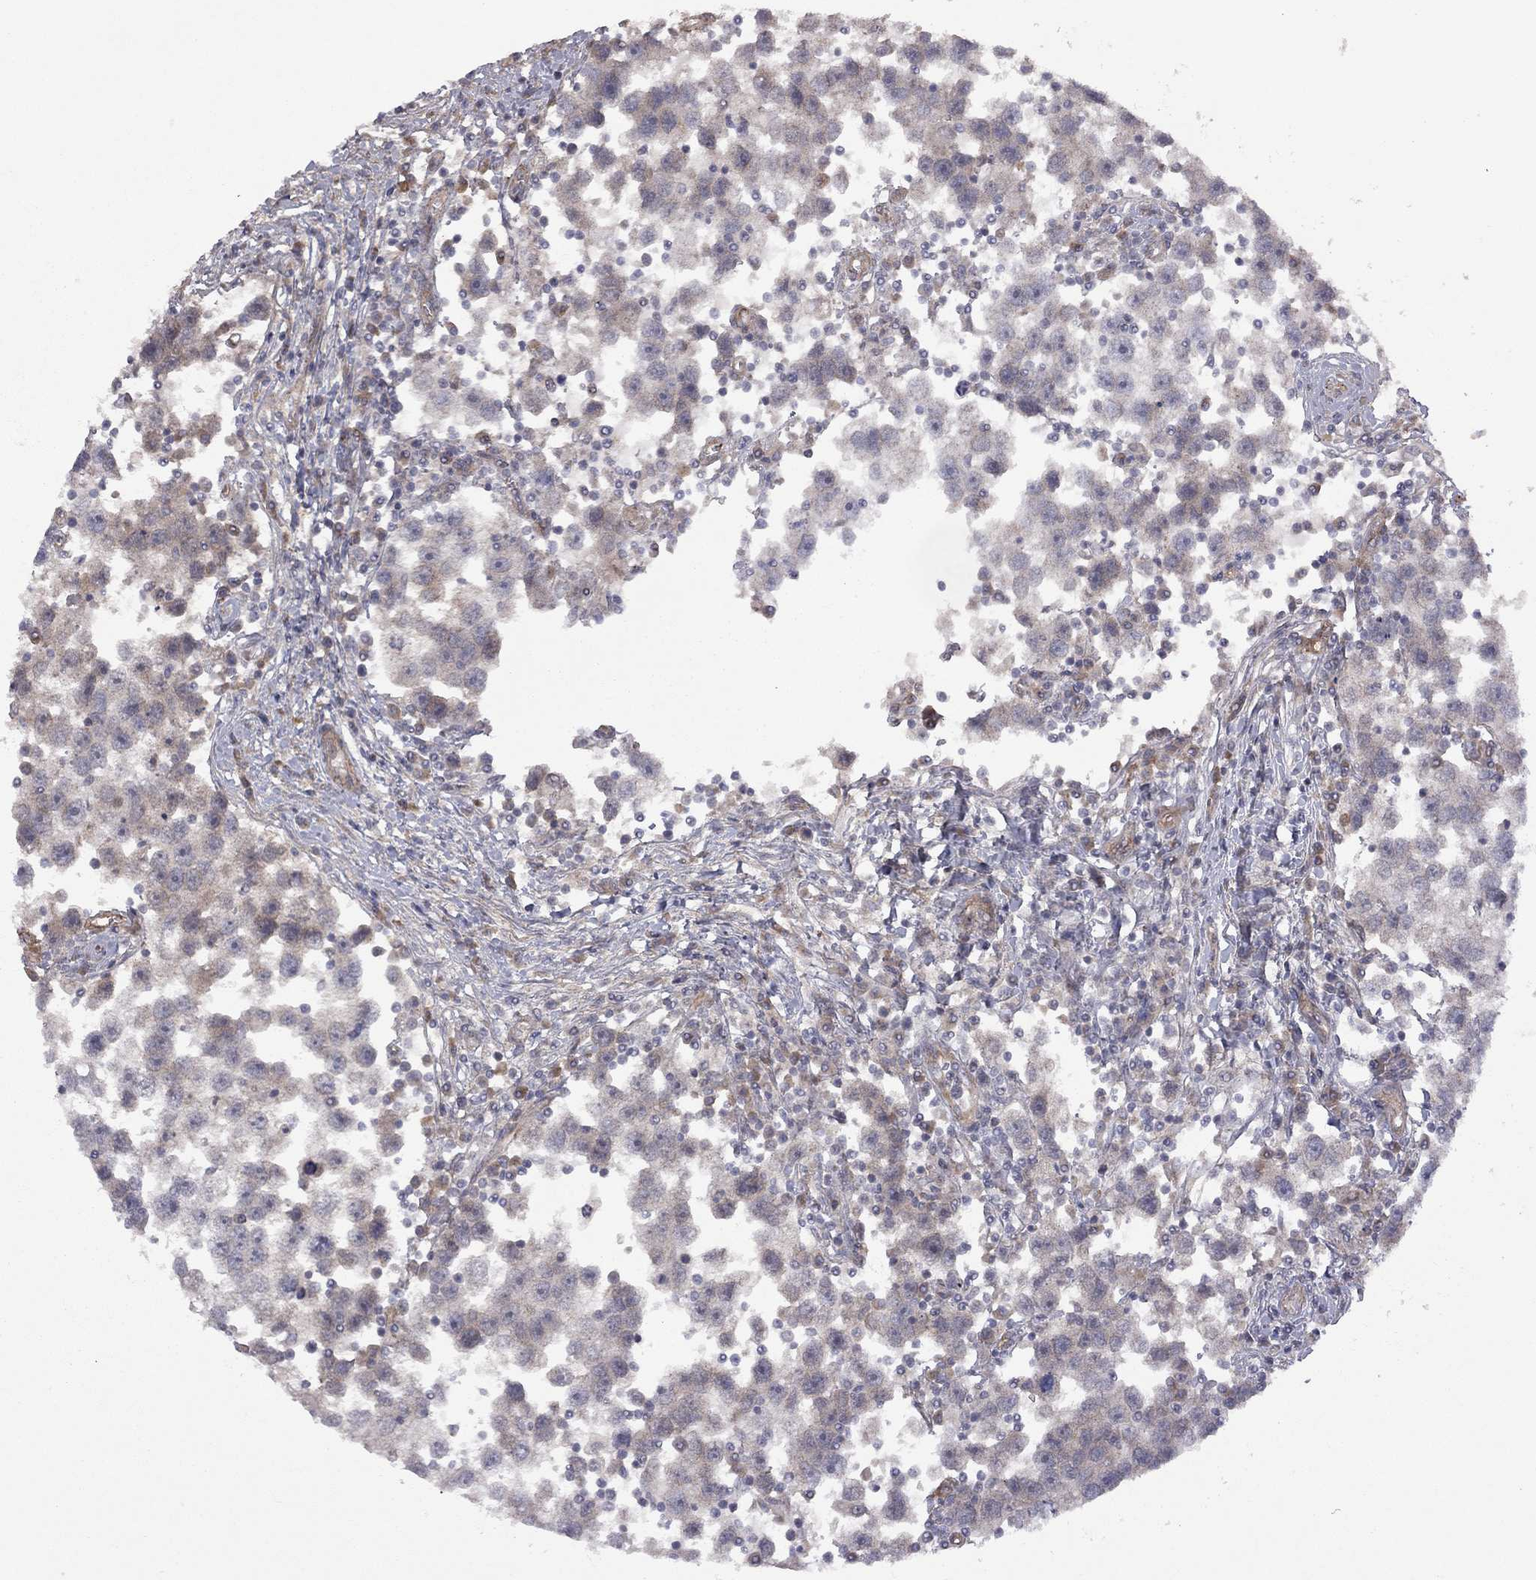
{"staining": {"intensity": "weak", "quantity": "<25%", "location": "cytoplasmic/membranous"}, "tissue": "testis cancer", "cell_type": "Tumor cells", "image_type": "cancer", "snomed": [{"axis": "morphology", "description": "Seminoma, NOS"}, {"axis": "topography", "description": "Testis"}], "caption": "Immunohistochemistry photomicrograph of neoplastic tissue: seminoma (testis) stained with DAB shows no significant protein staining in tumor cells. (DAB (3,3'-diaminobenzidine) immunohistochemistry with hematoxylin counter stain).", "gene": "EXOC3L2", "patient": {"sex": "male", "age": 30}}